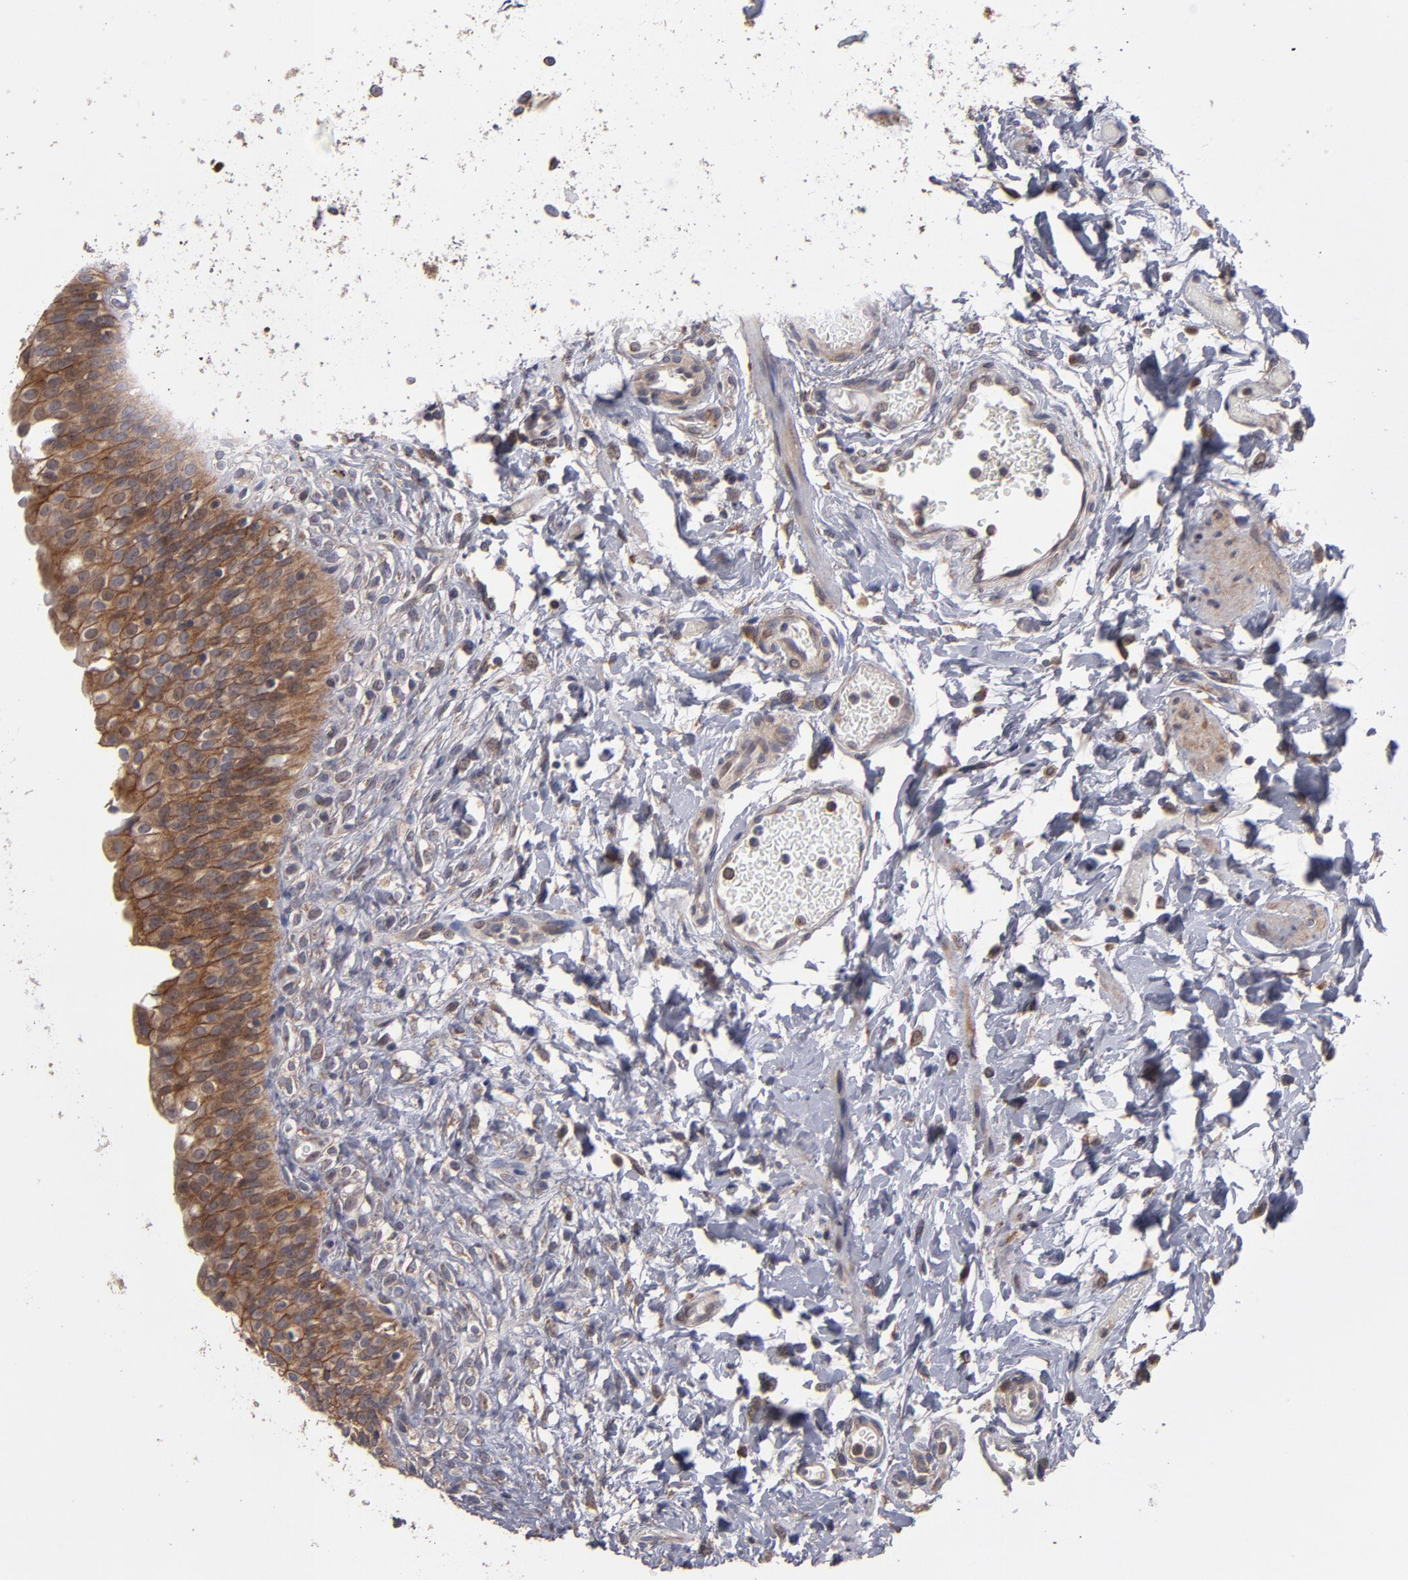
{"staining": {"intensity": "moderate", "quantity": ">75%", "location": "cytoplasmic/membranous"}, "tissue": "urinary bladder", "cell_type": "Urothelial cells", "image_type": "normal", "snomed": [{"axis": "morphology", "description": "Normal tissue, NOS"}, {"axis": "topography", "description": "Urinary bladder"}], "caption": "Urothelial cells exhibit medium levels of moderate cytoplasmic/membranous positivity in about >75% of cells in benign human urinary bladder.", "gene": "SND1", "patient": {"sex": "female", "age": 80}}